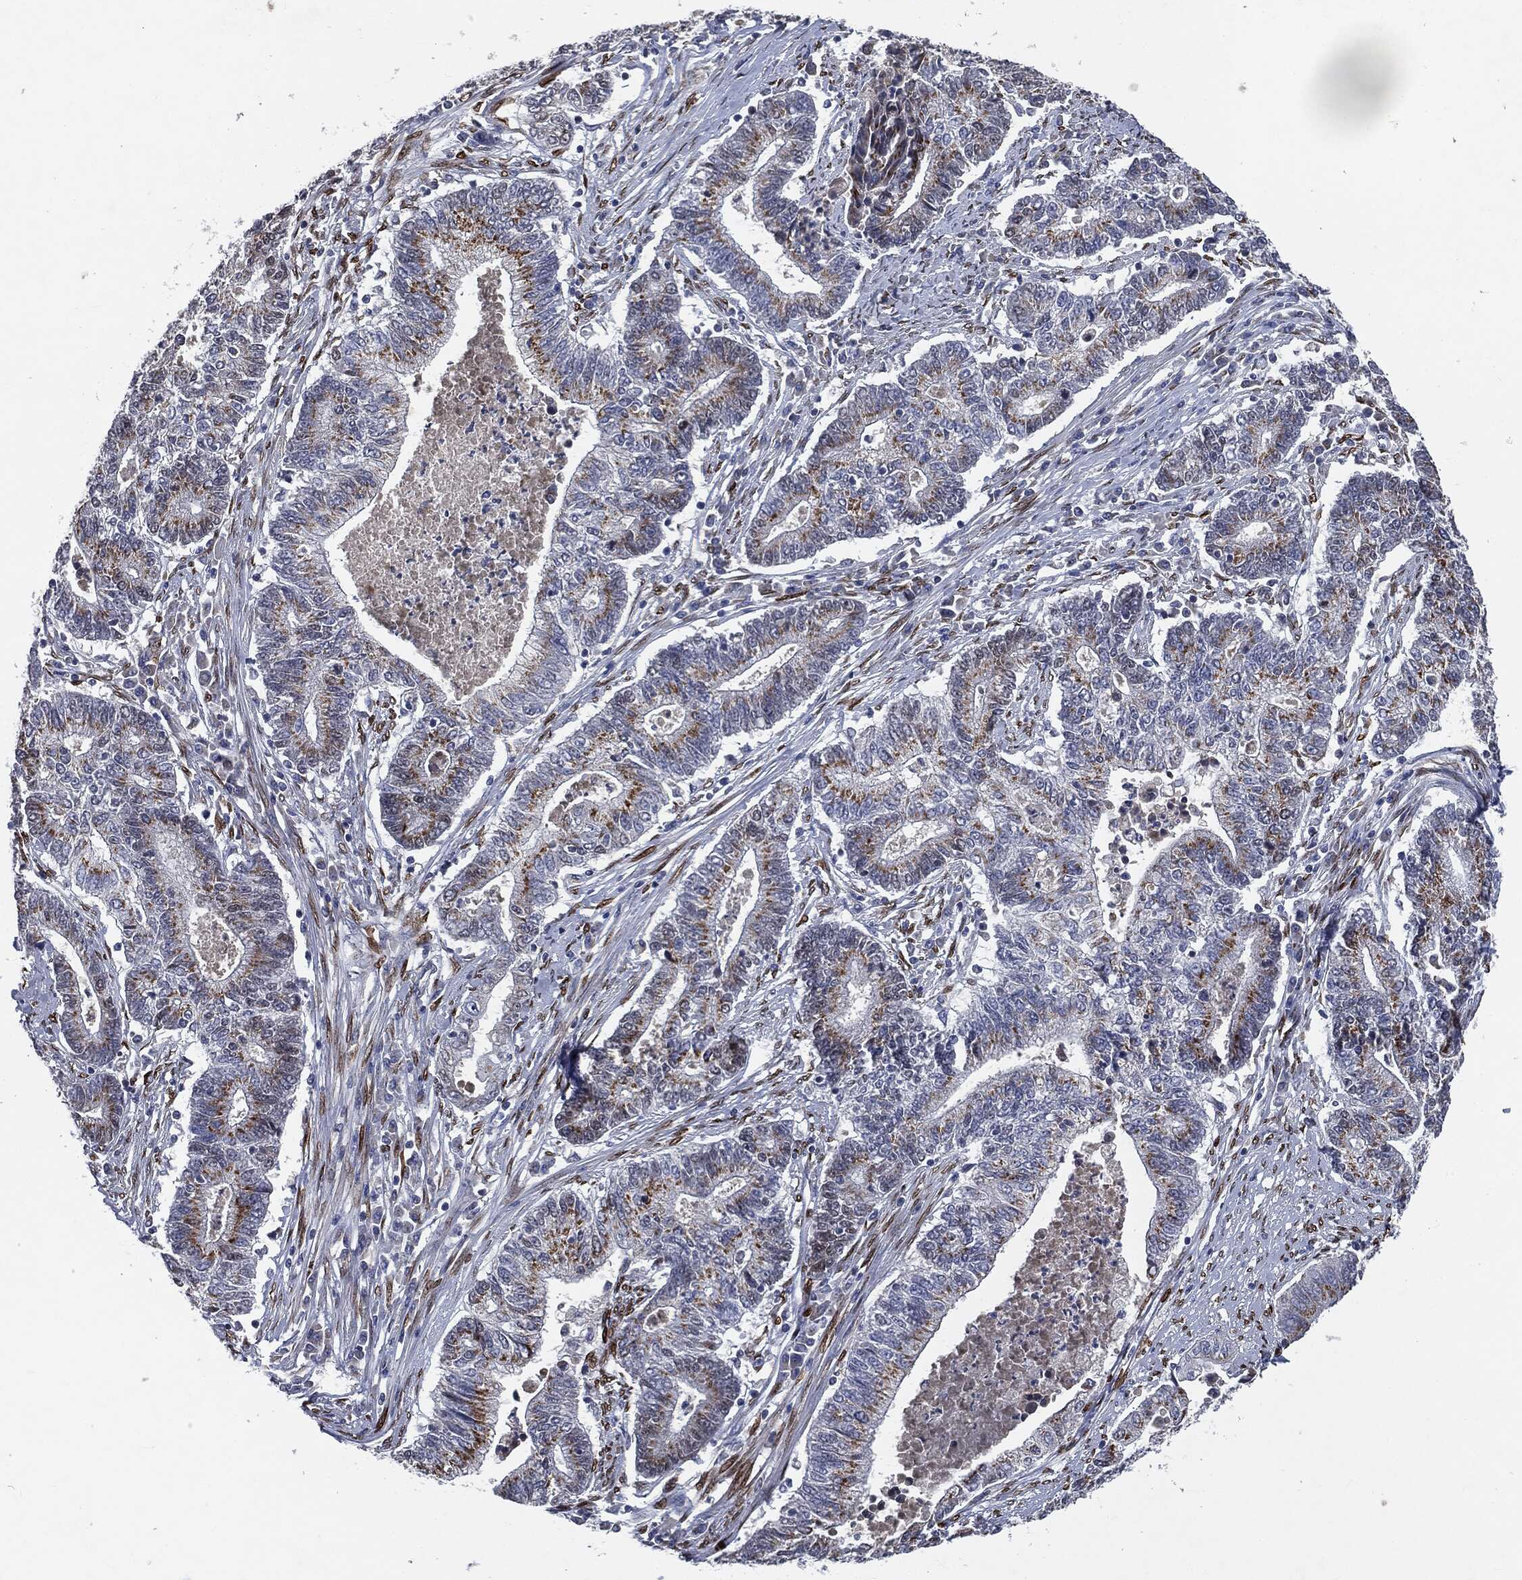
{"staining": {"intensity": "strong", "quantity": "<25%", "location": "cytoplasmic/membranous"}, "tissue": "endometrial cancer", "cell_type": "Tumor cells", "image_type": "cancer", "snomed": [{"axis": "morphology", "description": "Adenocarcinoma, NOS"}, {"axis": "topography", "description": "Uterus"}, {"axis": "topography", "description": "Endometrium"}], "caption": "A brown stain labels strong cytoplasmic/membranous staining of a protein in human endometrial cancer tumor cells.", "gene": "CASD1", "patient": {"sex": "female", "age": 54}}